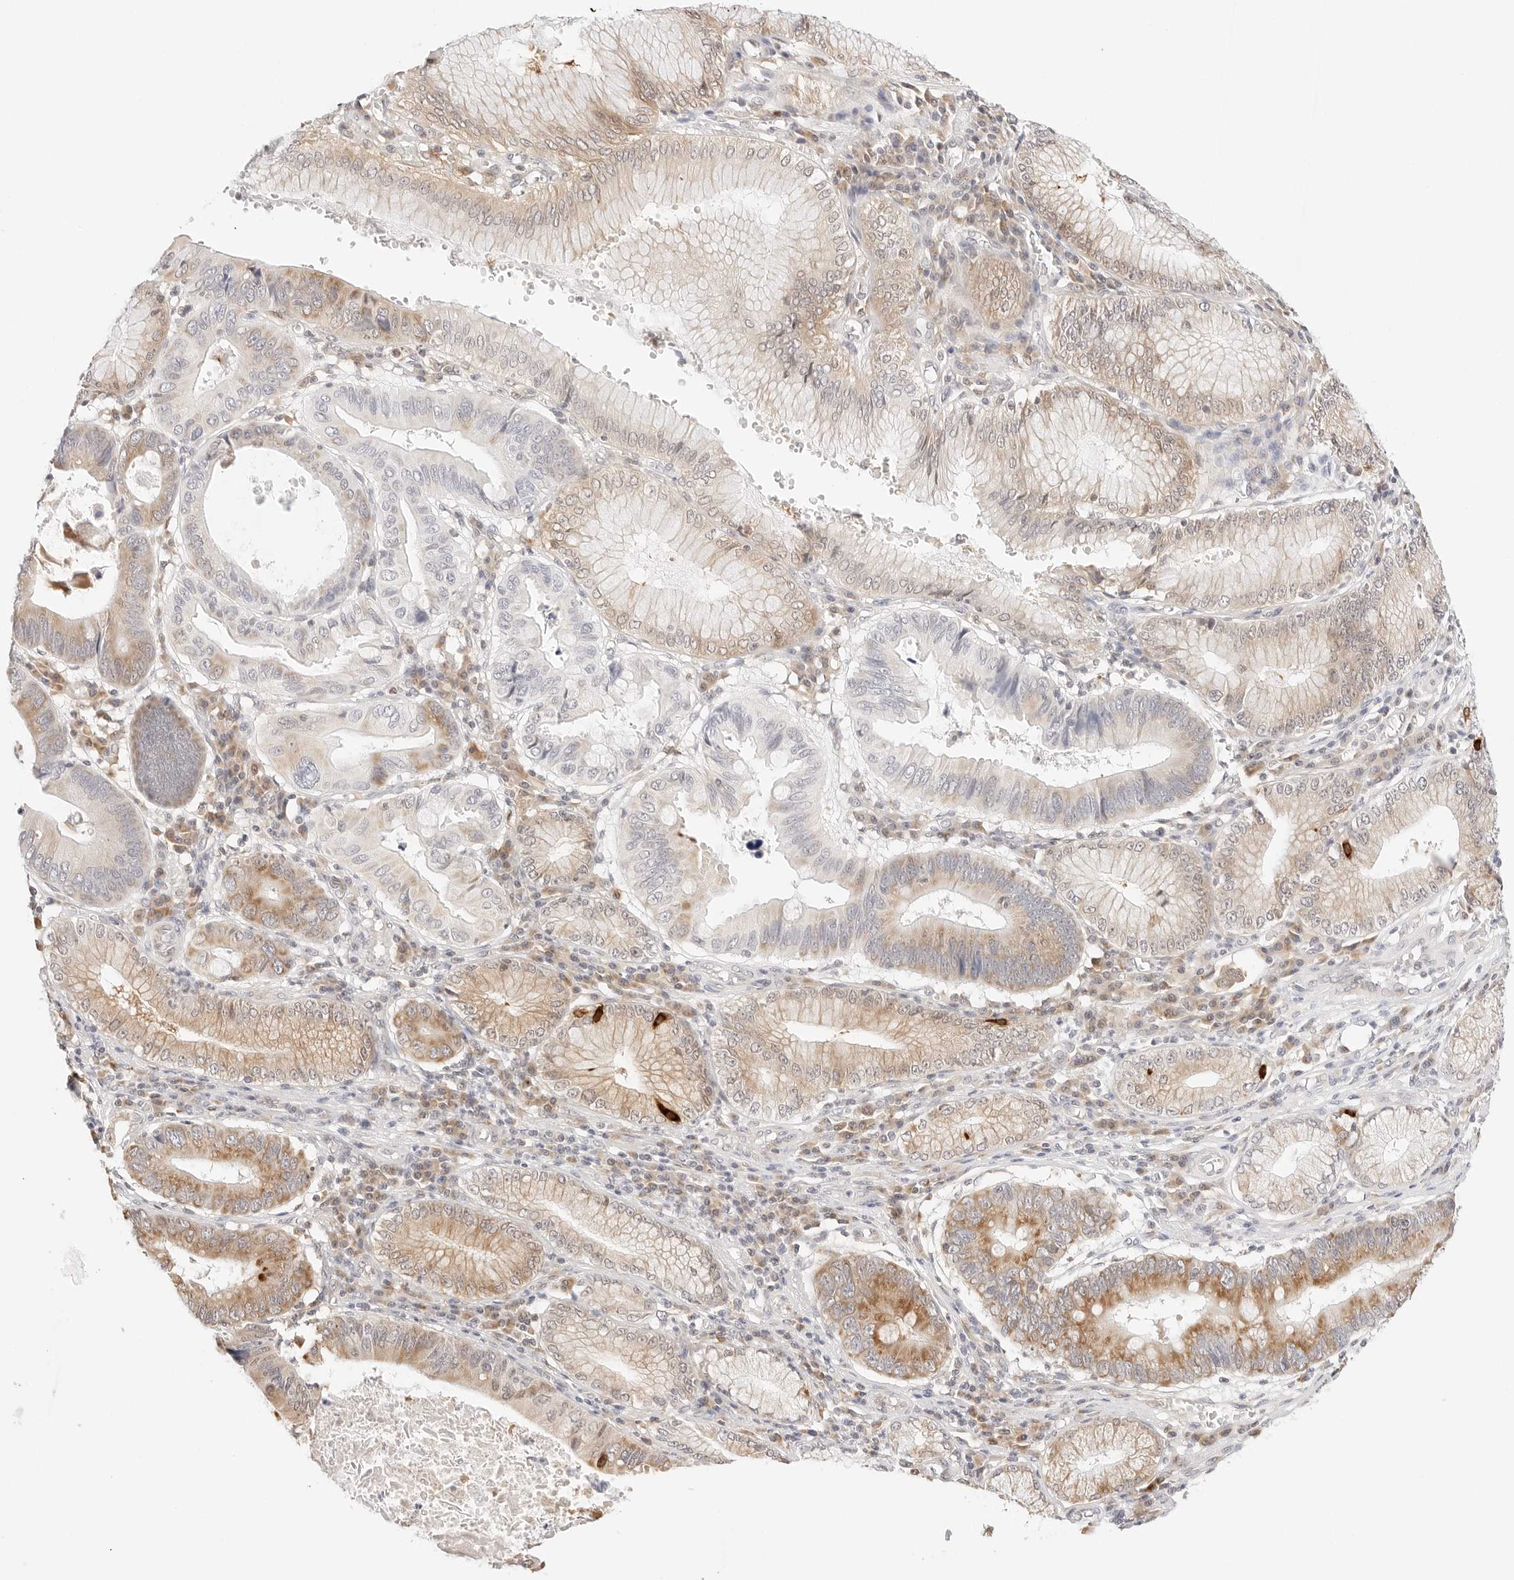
{"staining": {"intensity": "moderate", "quantity": "25%-75%", "location": "cytoplasmic/membranous"}, "tissue": "stomach cancer", "cell_type": "Tumor cells", "image_type": "cancer", "snomed": [{"axis": "morphology", "description": "Adenocarcinoma, NOS"}, {"axis": "topography", "description": "Stomach"}], "caption": "Protein analysis of stomach cancer tissue demonstrates moderate cytoplasmic/membranous staining in about 25%-75% of tumor cells.", "gene": "ERO1B", "patient": {"sex": "male", "age": 59}}